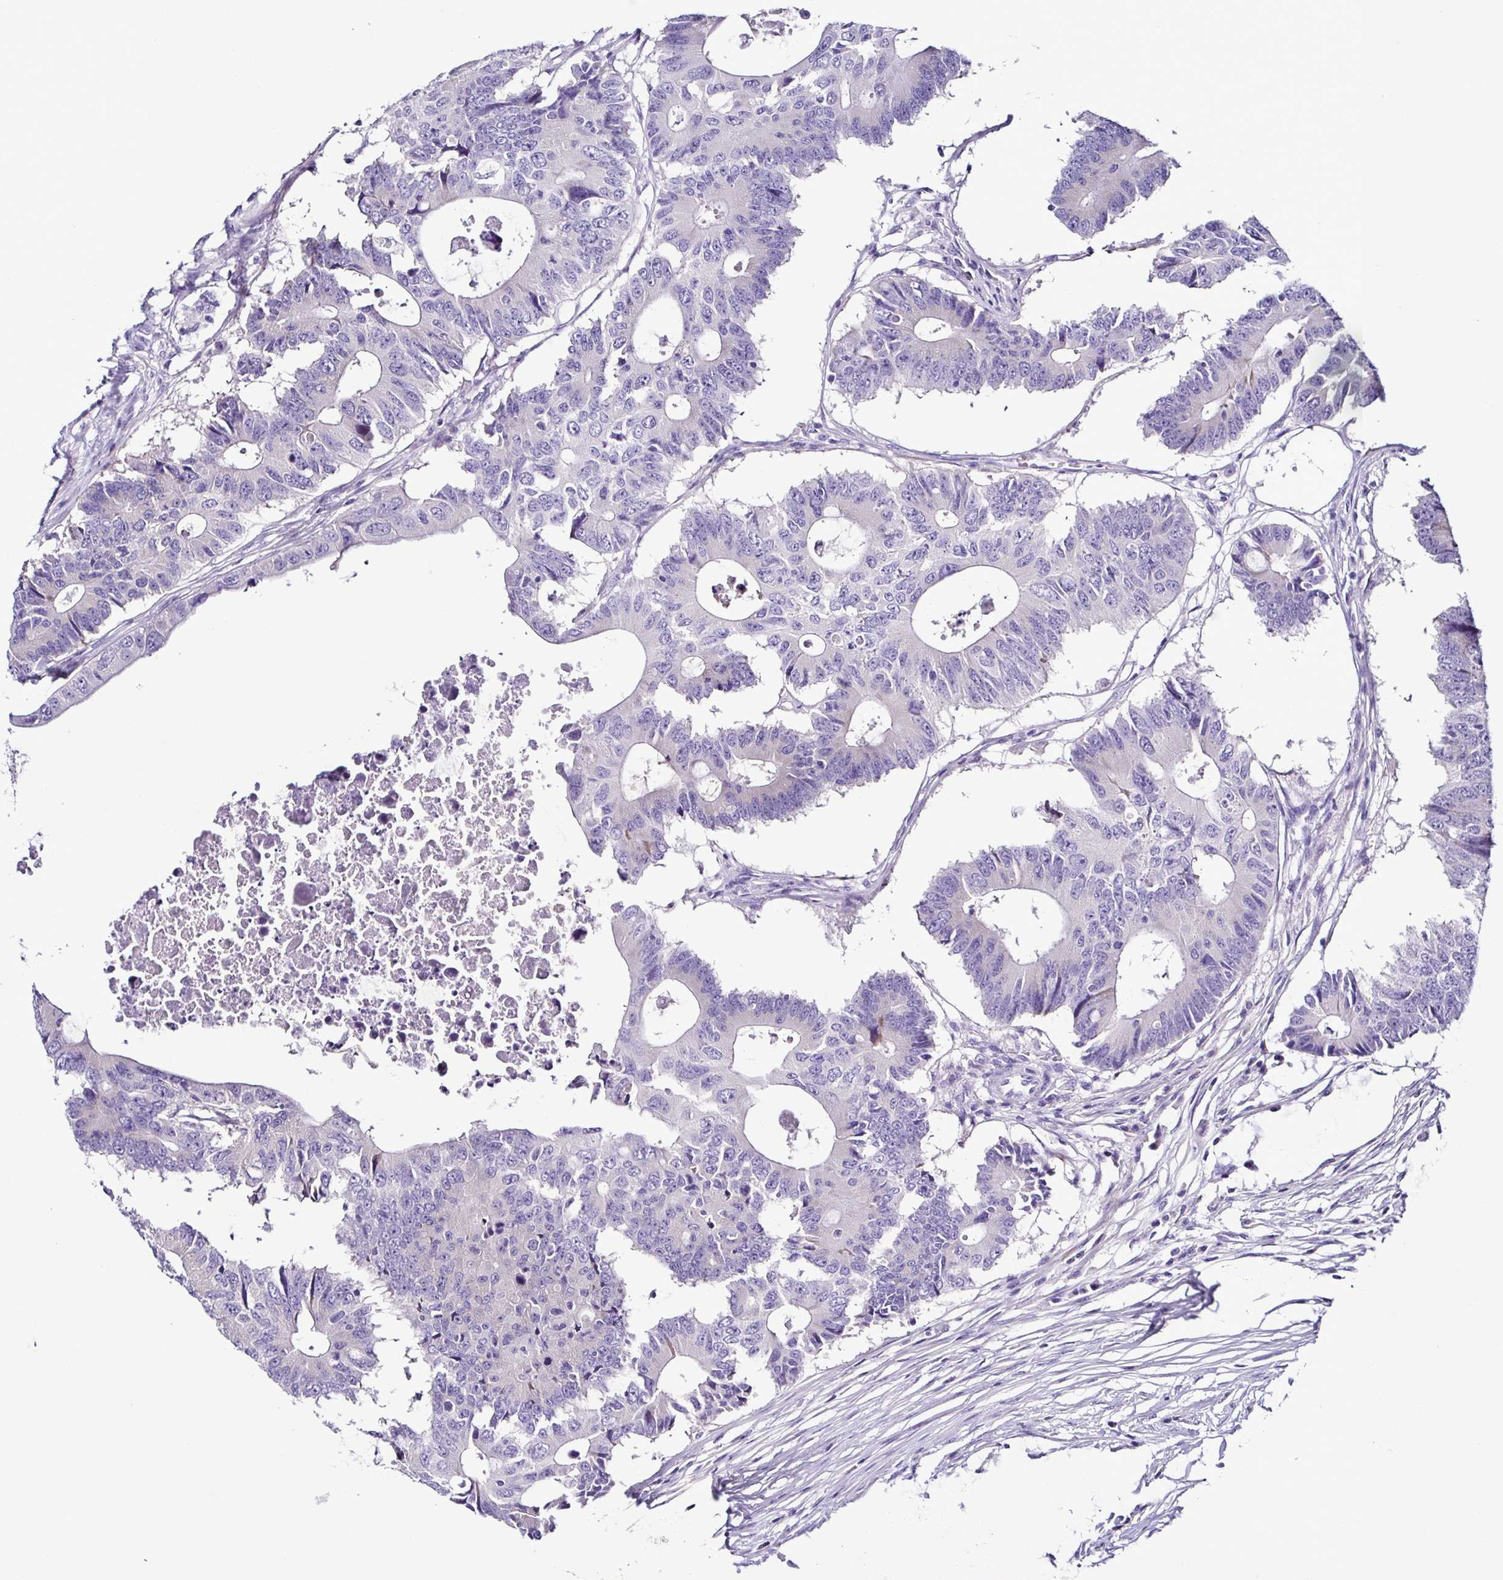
{"staining": {"intensity": "negative", "quantity": "none", "location": "none"}, "tissue": "colorectal cancer", "cell_type": "Tumor cells", "image_type": "cancer", "snomed": [{"axis": "morphology", "description": "Adenocarcinoma, NOS"}, {"axis": "topography", "description": "Colon"}], "caption": "Immunohistochemistry micrograph of colorectal cancer (adenocarcinoma) stained for a protein (brown), which reveals no expression in tumor cells. (DAB (3,3'-diaminobenzidine) IHC, high magnification).", "gene": "SRL", "patient": {"sex": "male", "age": 71}}